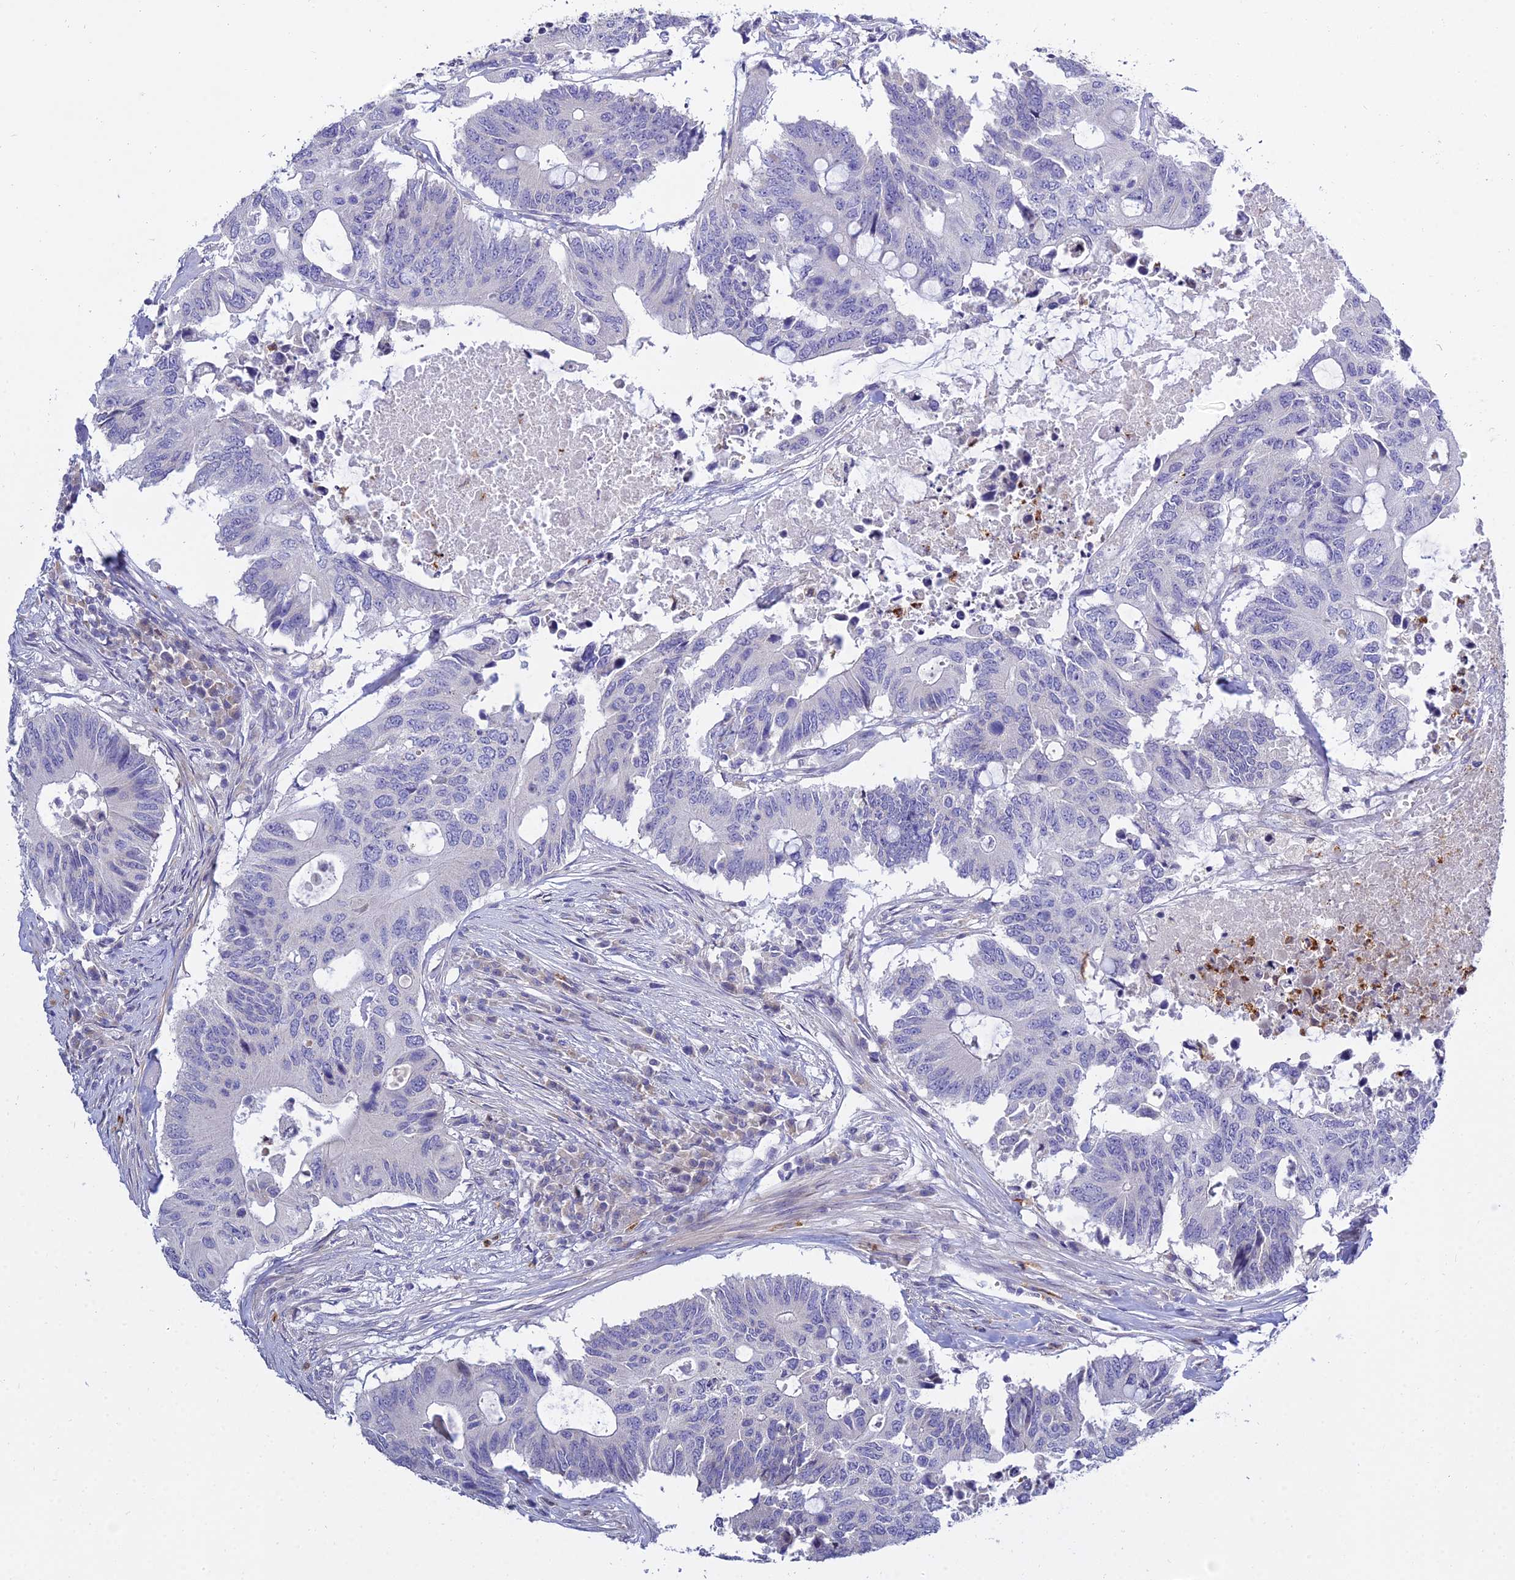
{"staining": {"intensity": "negative", "quantity": "none", "location": "none"}, "tissue": "colorectal cancer", "cell_type": "Tumor cells", "image_type": "cancer", "snomed": [{"axis": "morphology", "description": "Adenocarcinoma, NOS"}, {"axis": "topography", "description": "Colon"}], "caption": "This histopathology image is of colorectal cancer (adenocarcinoma) stained with IHC to label a protein in brown with the nuclei are counter-stained blue. There is no expression in tumor cells.", "gene": "VWC2L", "patient": {"sex": "male", "age": 71}}